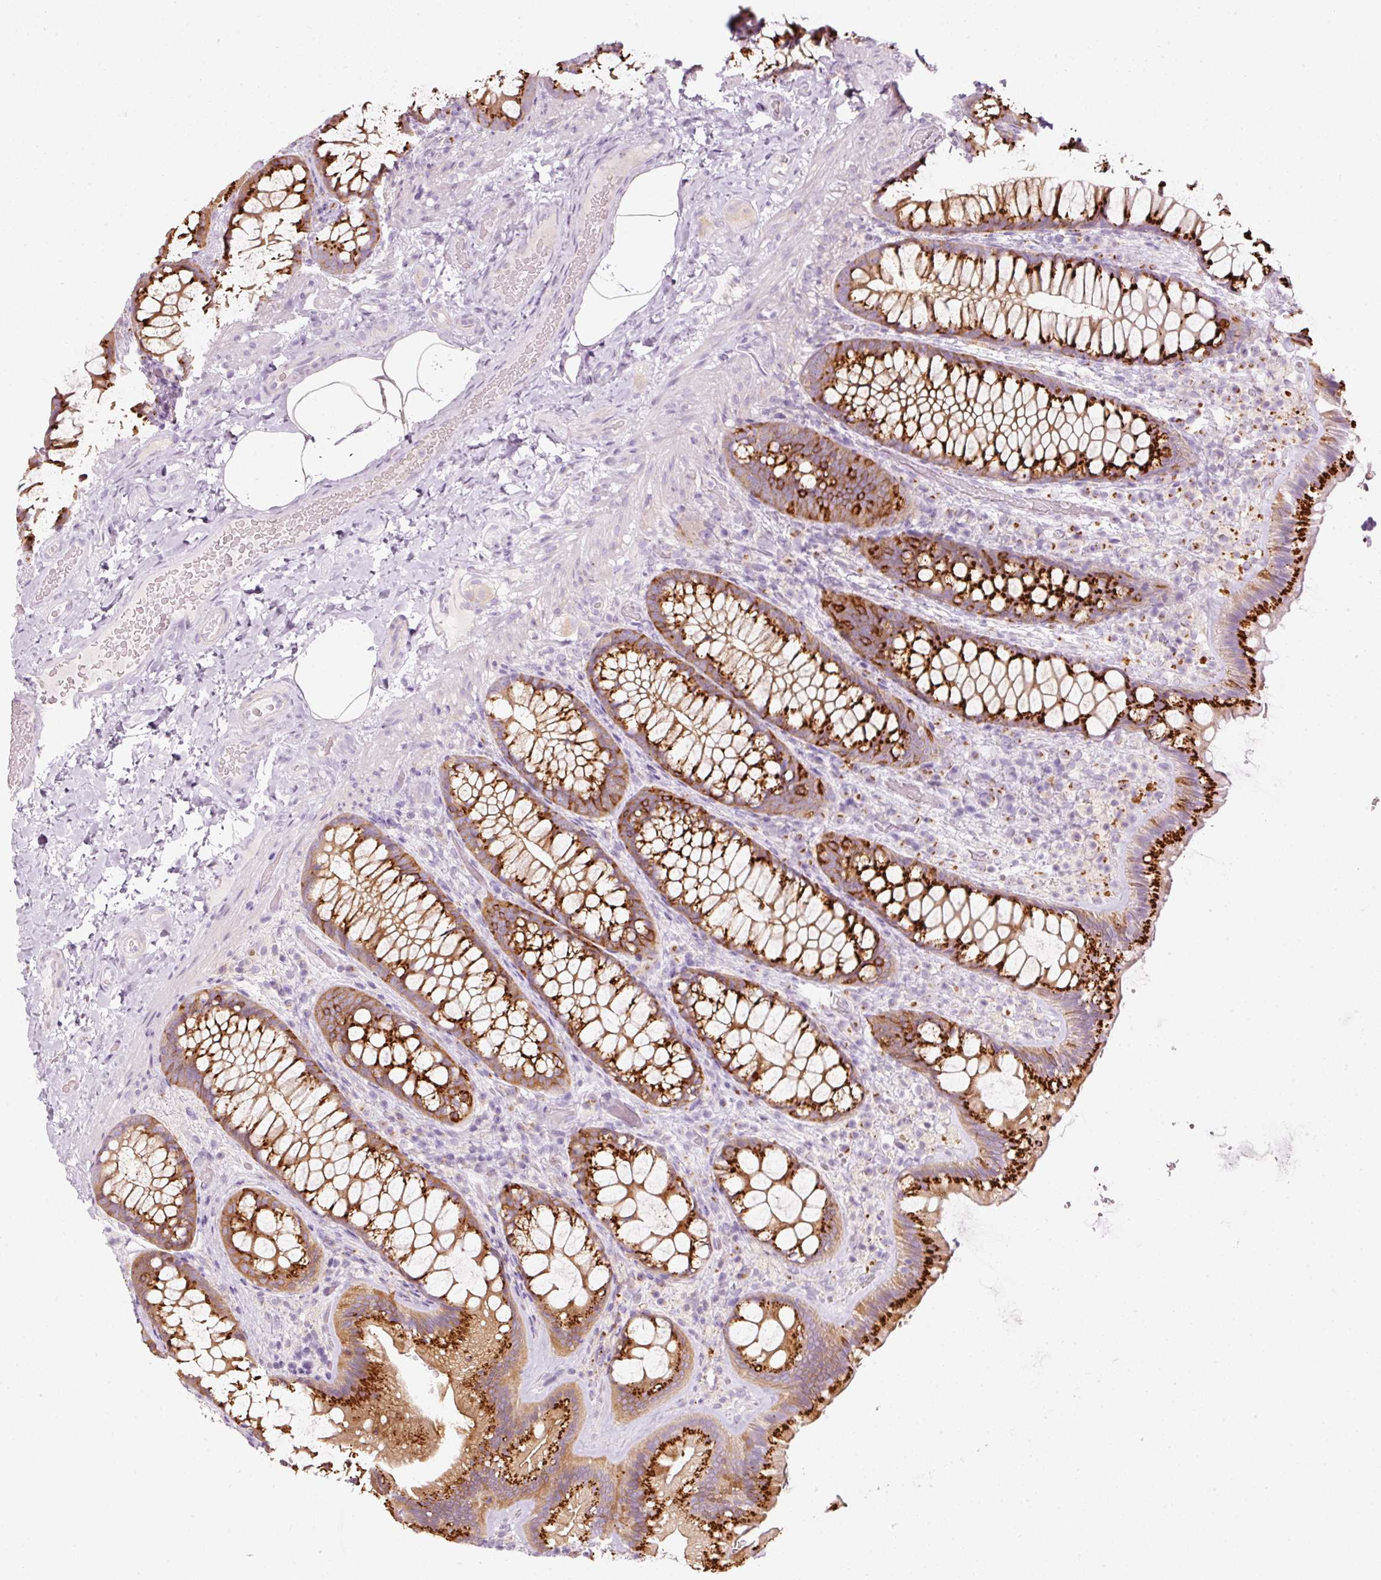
{"staining": {"intensity": "negative", "quantity": "none", "location": "none"}, "tissue": "colon", "cell_type": "Endothelial cells", "image_type": "normal", "snomed": [{"axis": "morphology", "description": "Normal tissue, NOS"}, {"axis": "topography", "description": "Colon"}], "caption": "High power microscopy micrograph of an IHC micrograph of unremarkable colon, revealing no significant positivity in endothelial cells.", "gene": "PDXDC1", "patient": {"sex": "male", "age": 46}}